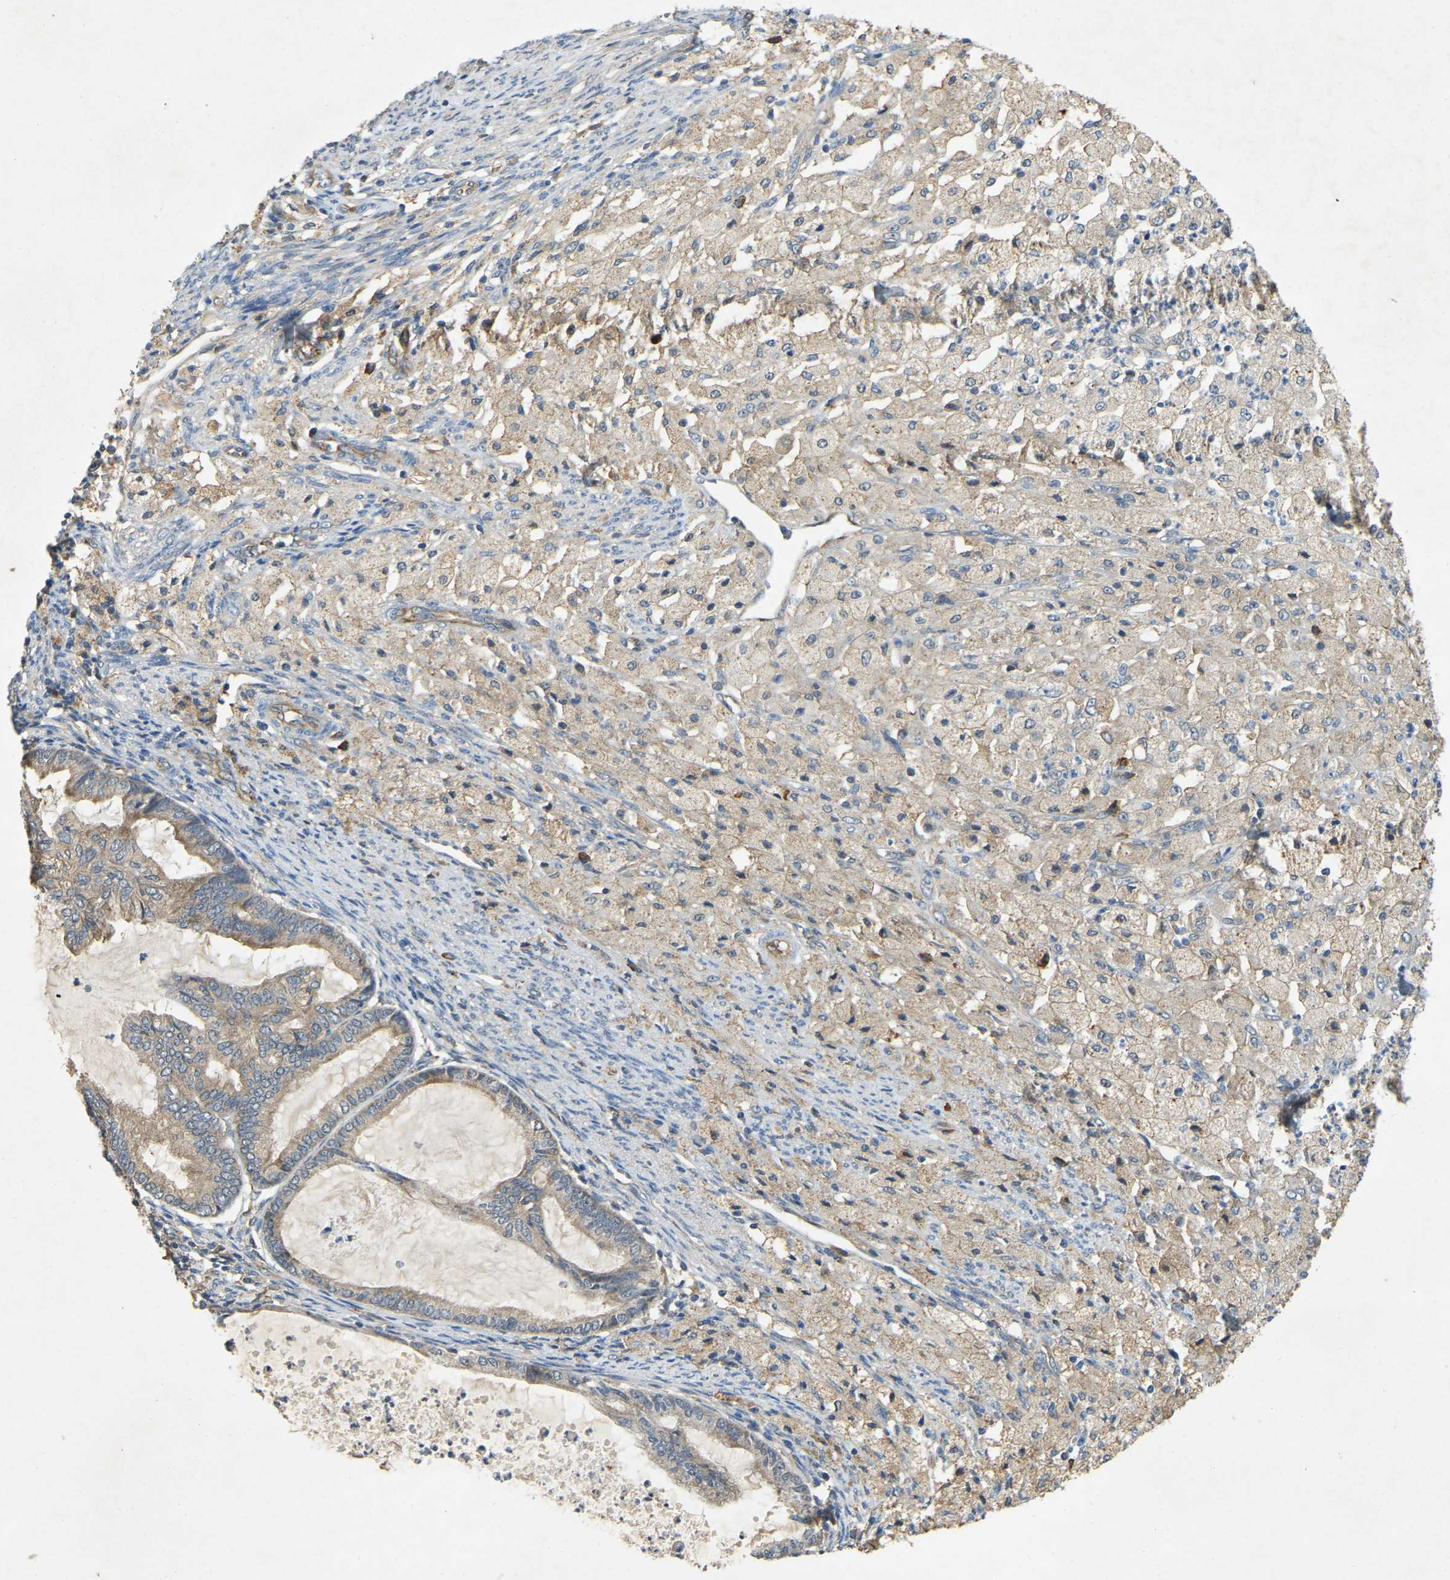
{"staining": {"intensity": "weak", "quantity": ">75%", "location": "cytoplasmic/membranous"}, "tissue": "cervical cancer", "cell_type": "Tumor cells", "image_type": "cancer", "snomed": [{"axis": "morphology", "description": "Normal tissue, NOS"}, {"axis": "morphology", "description": "Adenocarcinoma, NOS"}, {"axis": "topography", "description": "Cervix"}, {"axis": "topography", "description": "Endometrium"}], "caption": "Brown immunohistochemical staining in cervical cancer (adenocarcinoma) demonstrates weak cytoplasmic/membranous expression in approximately >75% of tumor cells.", "gene": "CFLAR", "patient": {"sex": "female", "age": 86}}